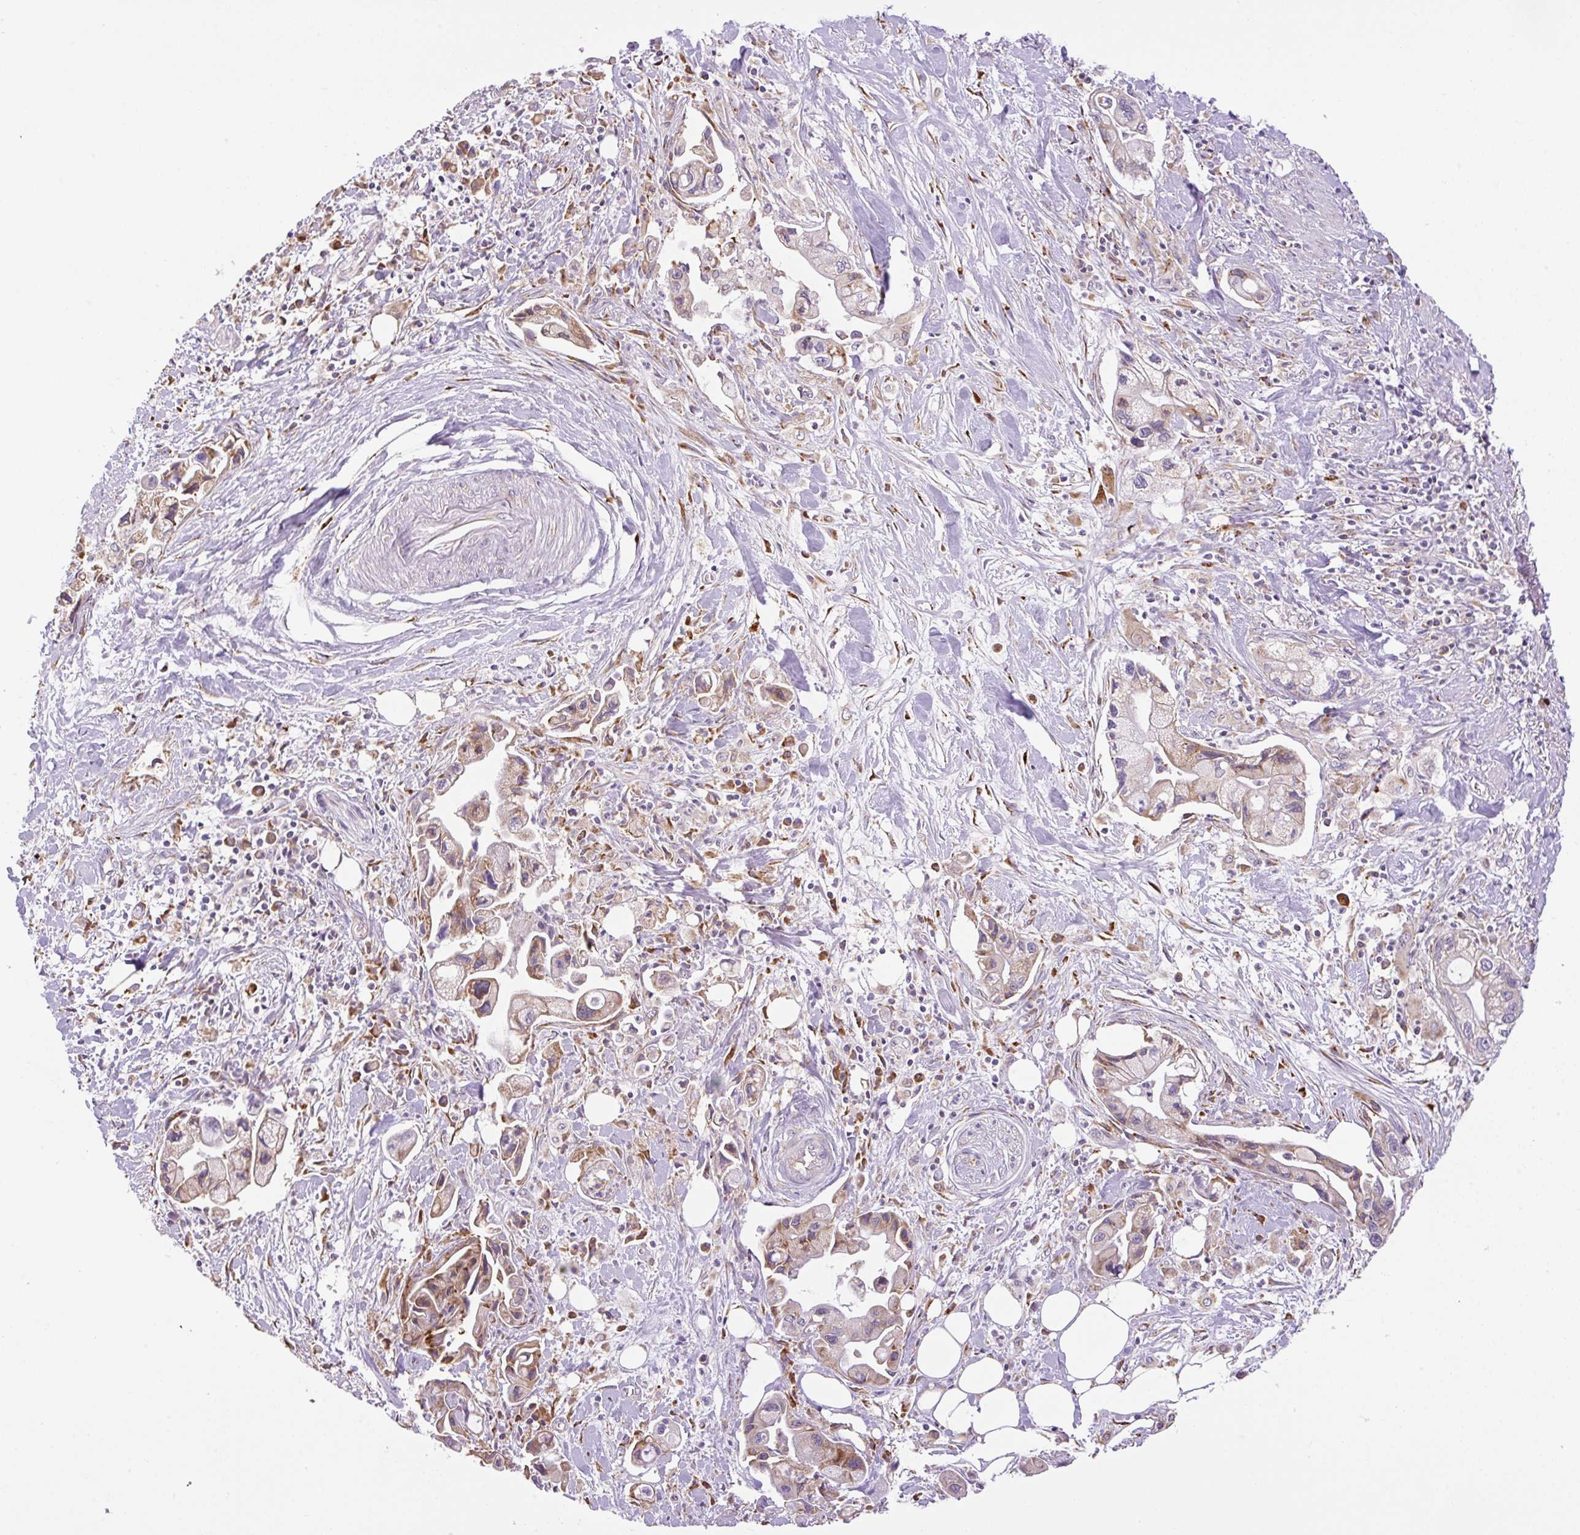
{"staining": {"intensity": "moderate", "quantity": "<25%", "location": "cytoplasmic/membranous"}, "tissue": "pancreatic cancer", "cell_type": "Tumor cells", "image_type": "cancer", "snomed": [{"axis": "morphology", "description": "Adenocarcinoma, NOS"}, {"axis": "topography", "description": "Pancreas"}], "caption": "The image exhibits a brown stain indicating the presence of a protein in the cytoplasmic/membranous of tumor cells in pancreatic cancer (adenocarcinoma).", "gene": "POFUT1", "patient": {"sex": "male", "age": 61}}